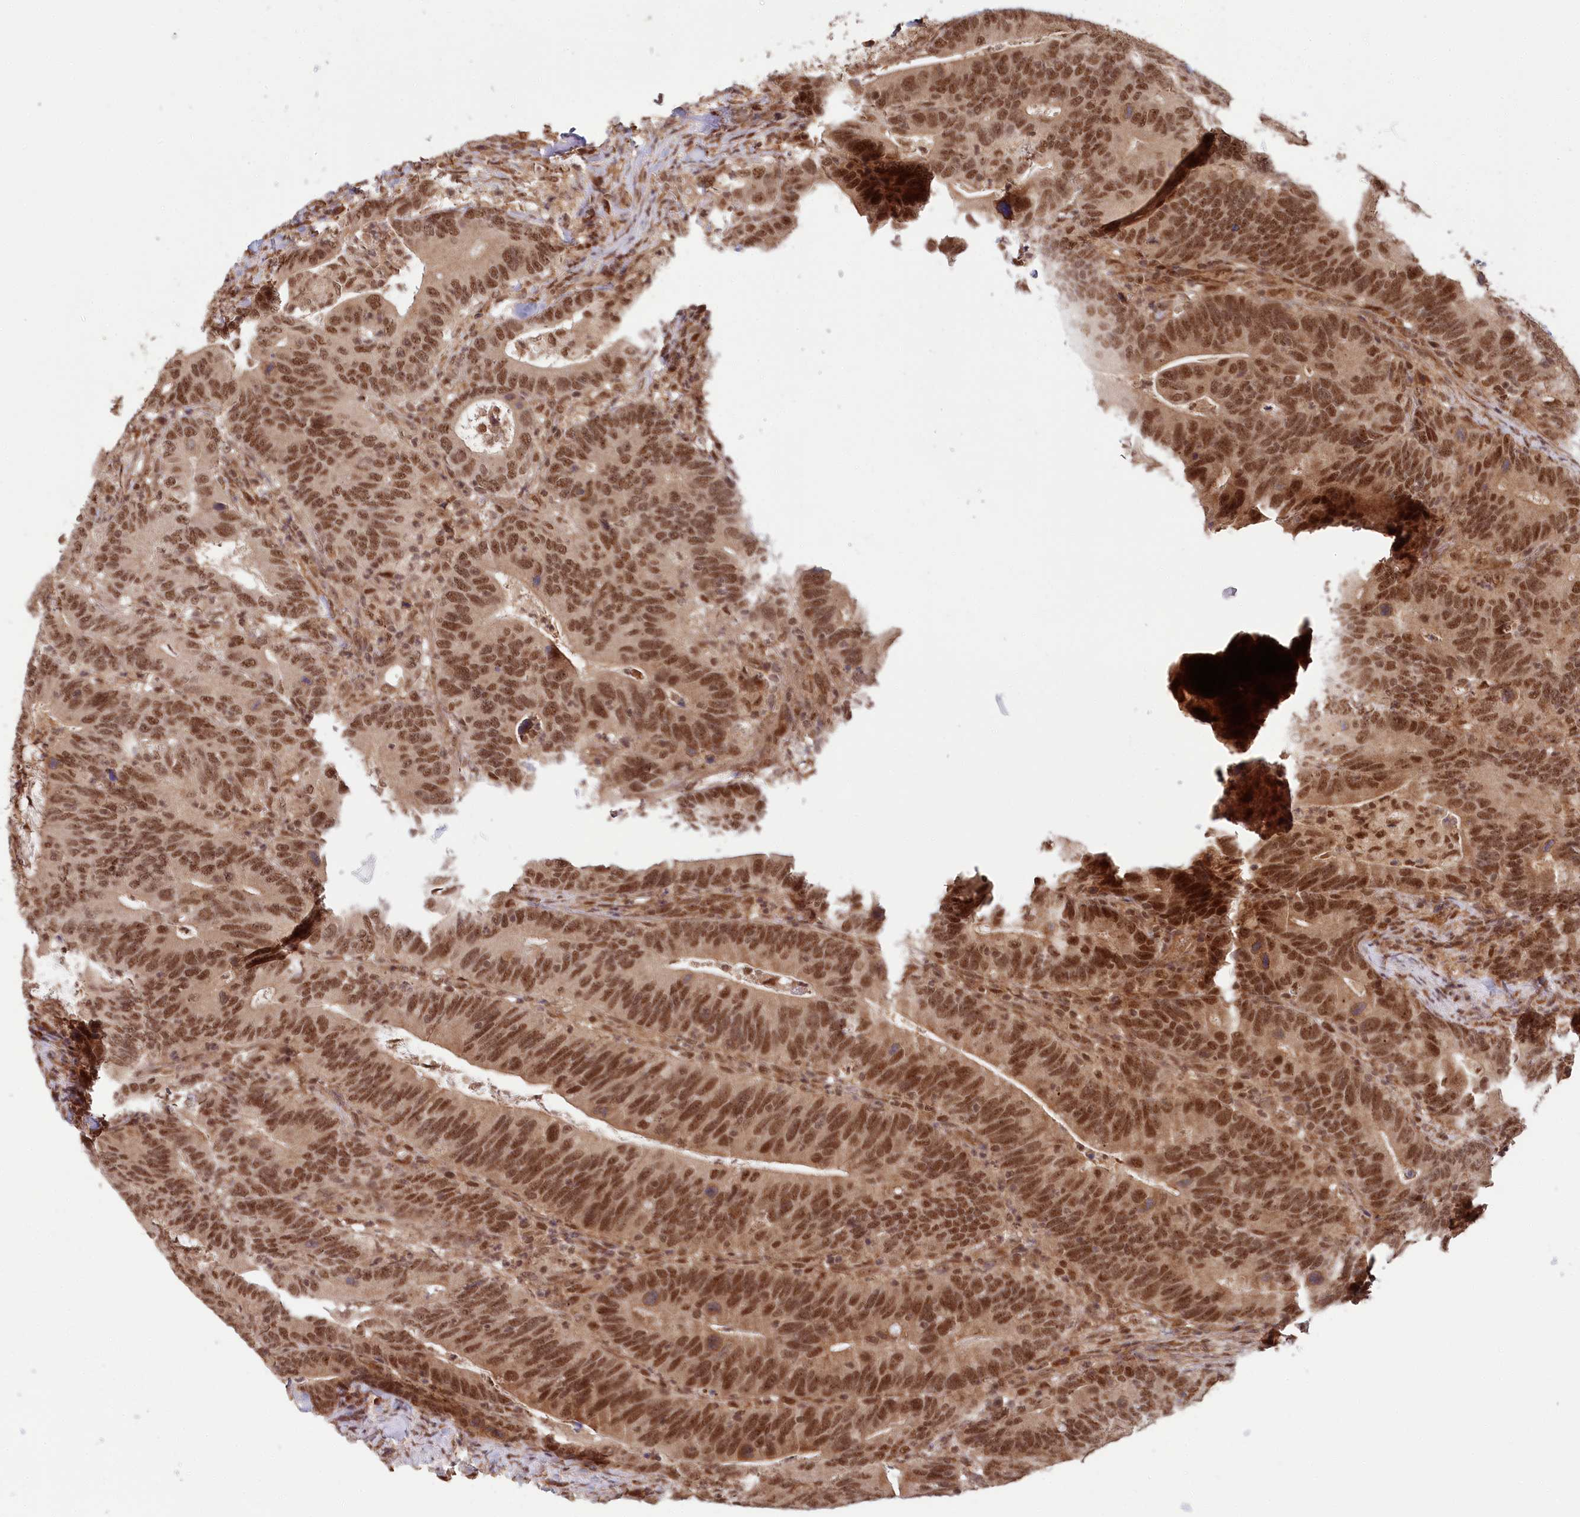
{"staining": {"intensity": "strong", "quantity": ">75%", "location": "nuclear"}, "tissue": "colorectal cancer", "cell_type": "Tumor cells", "image_type": "cancer", "snomed": [{"axis": "morphology", "description": "Adenocarcinoma, NOS"}, {"axis": "topography", "description": "Colon"}], "caption": "Immunohistochemical staining of human colorectal cancer (adenocarcinoma) shows strong nuclear protein expression in about >75% of tumor cells. (DAB (3,3'-diaminobenzidine) = brown stain, brightfield microscopy at high magnification).", "gene": "WAPL", "patient": {"sex": "female", "age": 66}}